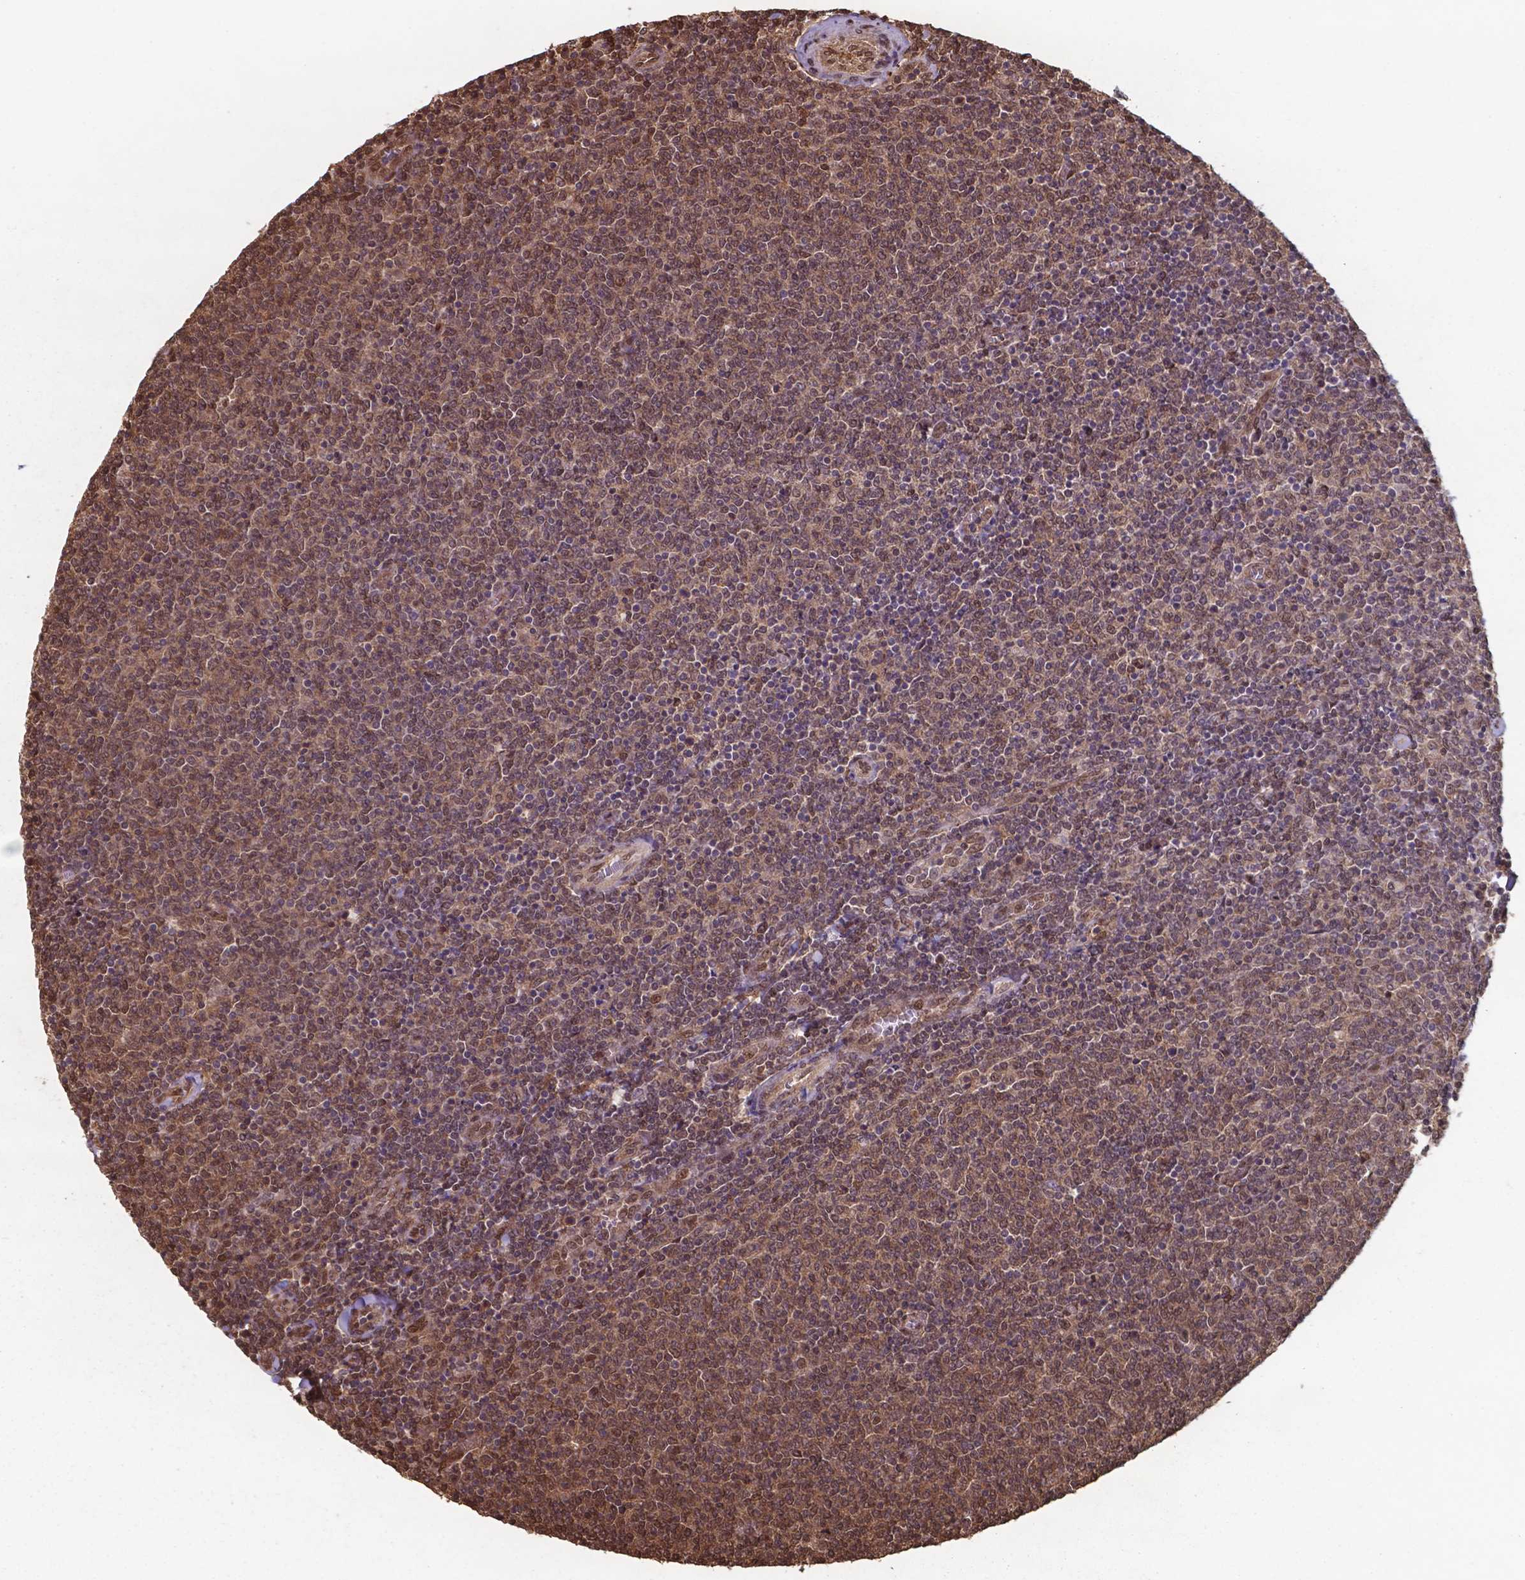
{"staining": {"intensity": "moderate", "quantity": "25%-75%", "location": "cytoplasmic/membranous,nuclear"}, "tissue": "lymphoma", "cell_type": "Tumor cells", "image_type": "cancer", "snomed": [{"axis": "morphology", "description": "Malignant lymphoma, non-Hodgkin's type, Low grade"}, {"axis": "topography", "description": "Lymph node"}], "caption": "Immunohistochemistry (IHC) of low-grade malignant lymphoma, non-Hodgkin's type displays medium levels of moderate cytoplasmic/membranous and nuclear staining in approximately 25%-75% of tumor cells. Using DAB (brown) and hematoxylin (blue) stains, captured at high magnification using brightfield microscopy.", "gene": "CHP2", "patient": {"sex": "male", "age": 52}}